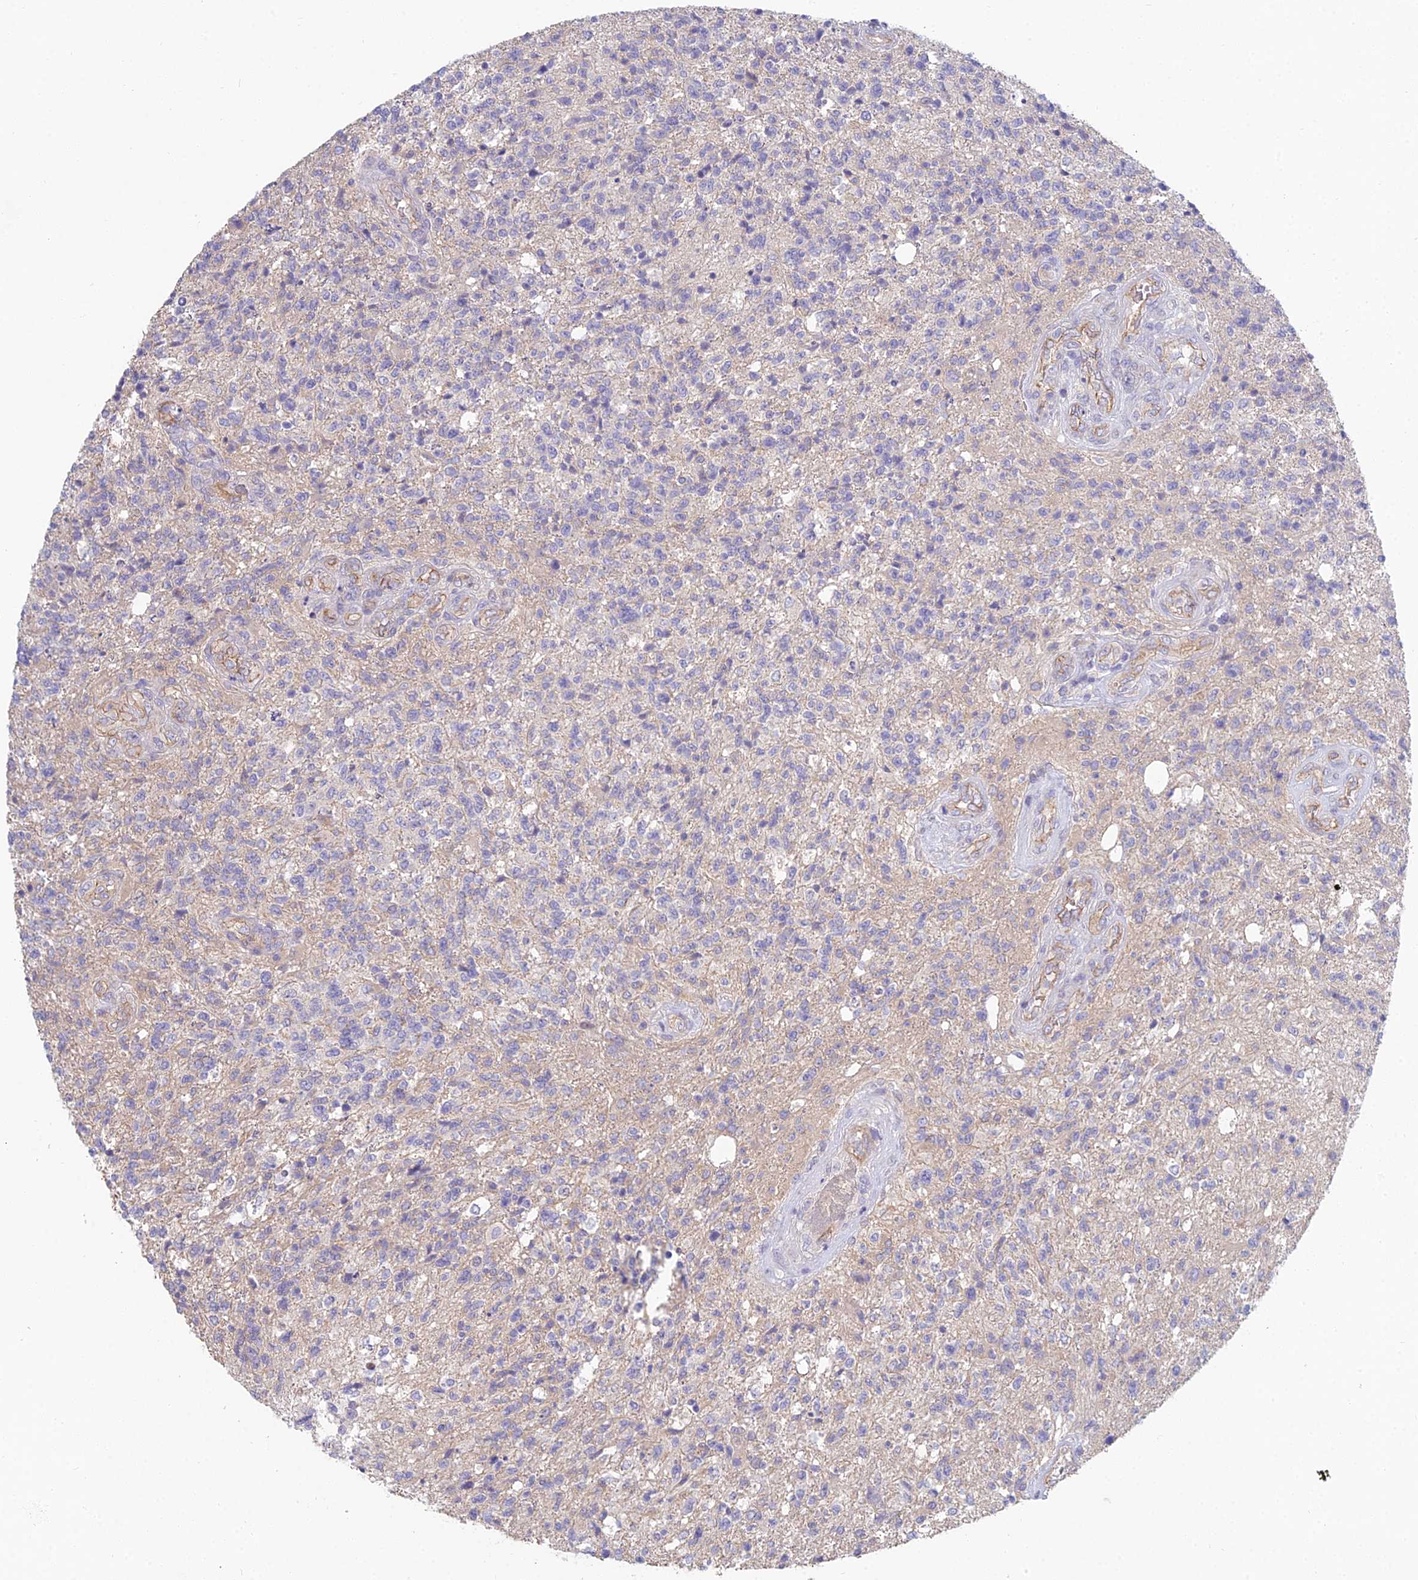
{"staining": {"intensity": "negative", "quantity": "none", "location": "none"}, "tissue": "glioma", "cell_type": "Tumor cells", "image_type": "cancer", "snomed": [{"axis": "morphology", "description": "Glioma, malignant, High grade"}, {"axis": "topography", "description": "Brain"}], "caption": "Tumor cells are negative for protein expression in human malignant glioma (high-grade).", "gene": "METTL26", "patient": {"sex": "male", "age": 56}}